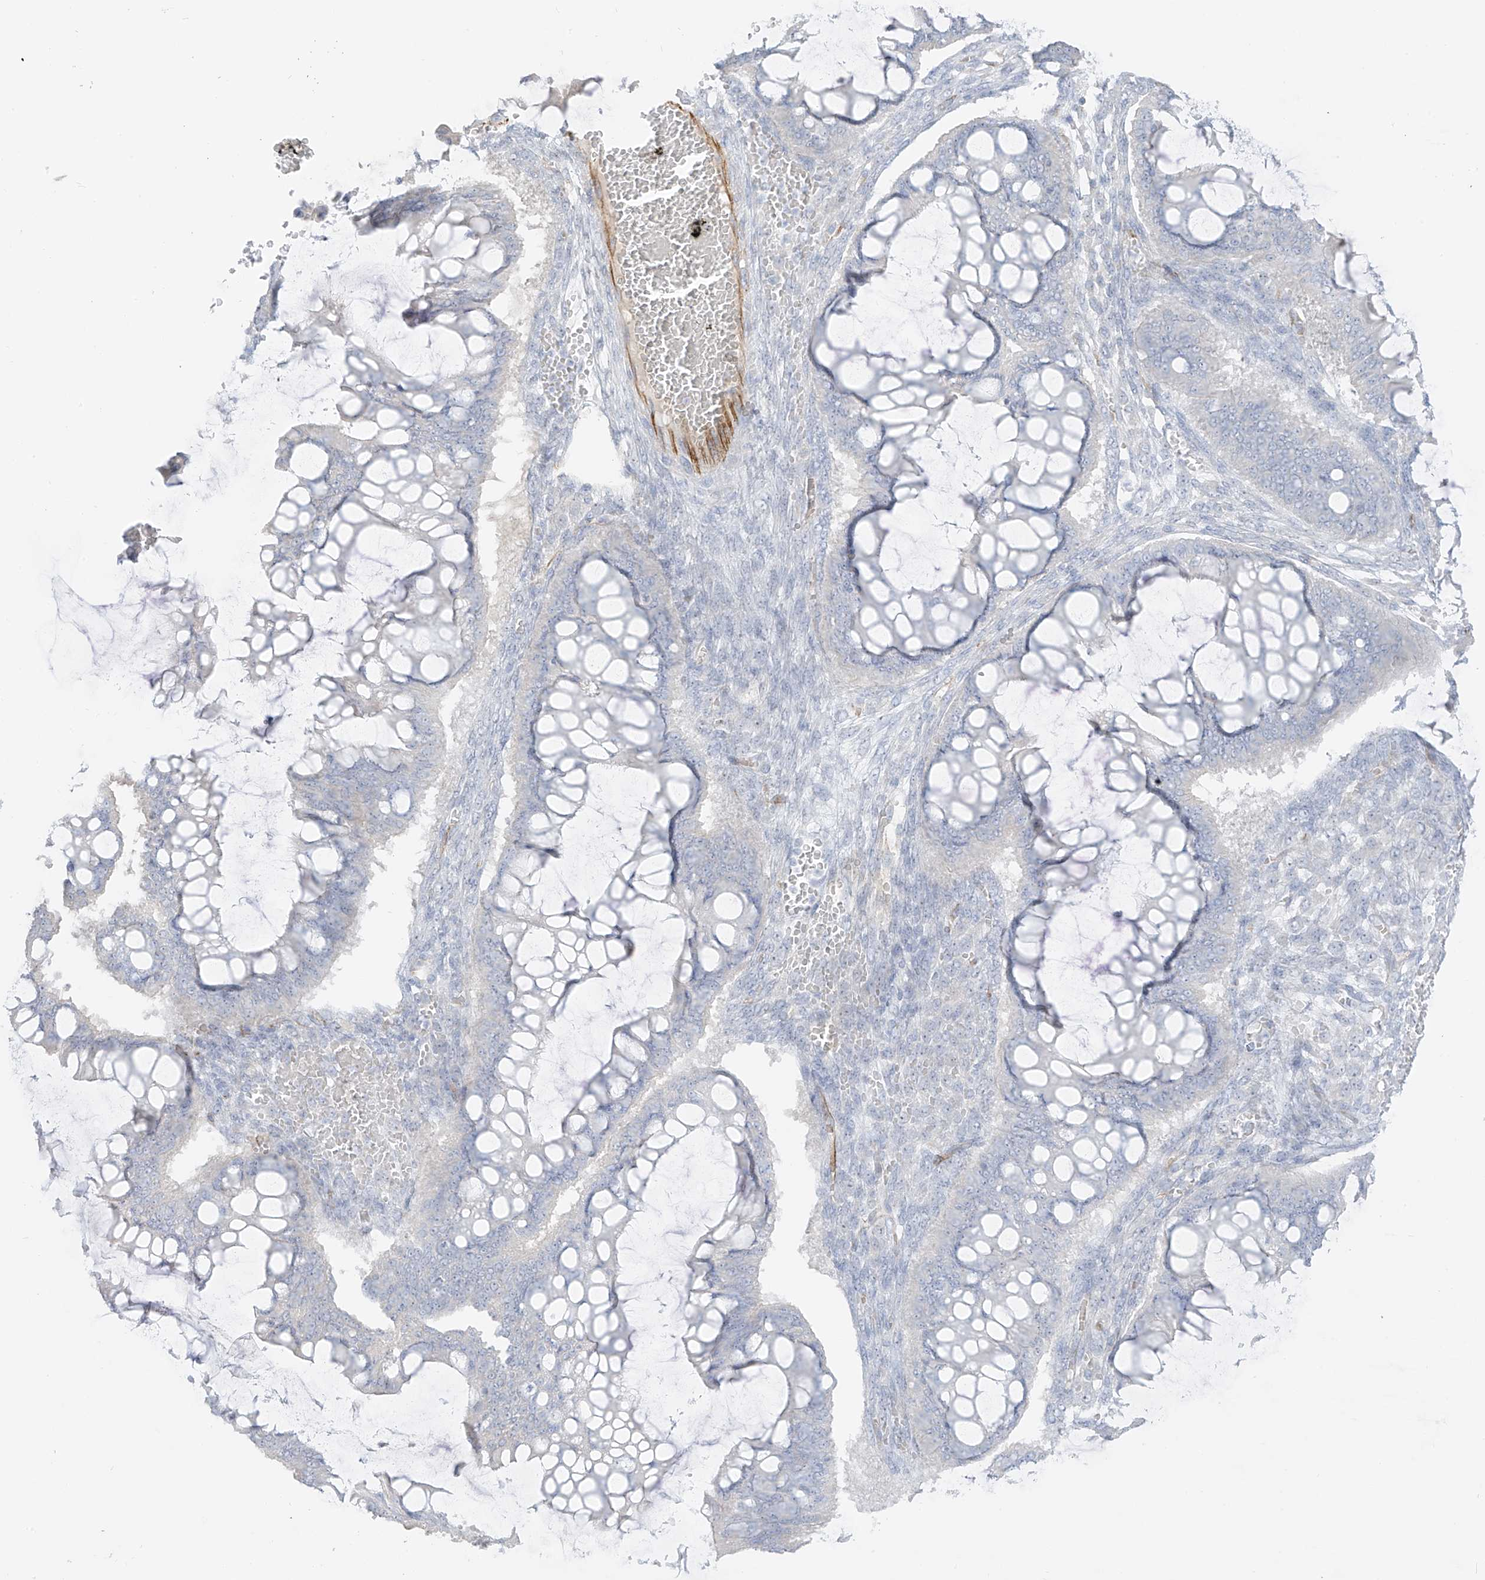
{"staining": {"intensity": "negative", "quantity": "none", "location": "none"}, "tissue": "ovarian cancer", "cell_type": "Tumor cells", "image_type": "cancer", "snomed": [{"axis": "morphology", "description": "Cystadenocarcinoma, mucinous, NOS"}, {"axis": "topography", "description": "Ovary"}], "caption": "Immunohistochemistry of mucinous cystadenocarcinoma (ovarian) exhibits no staining in tumor cells.", "gene": "C11orf87", "patient": {"sex": "female", "age": 73}}